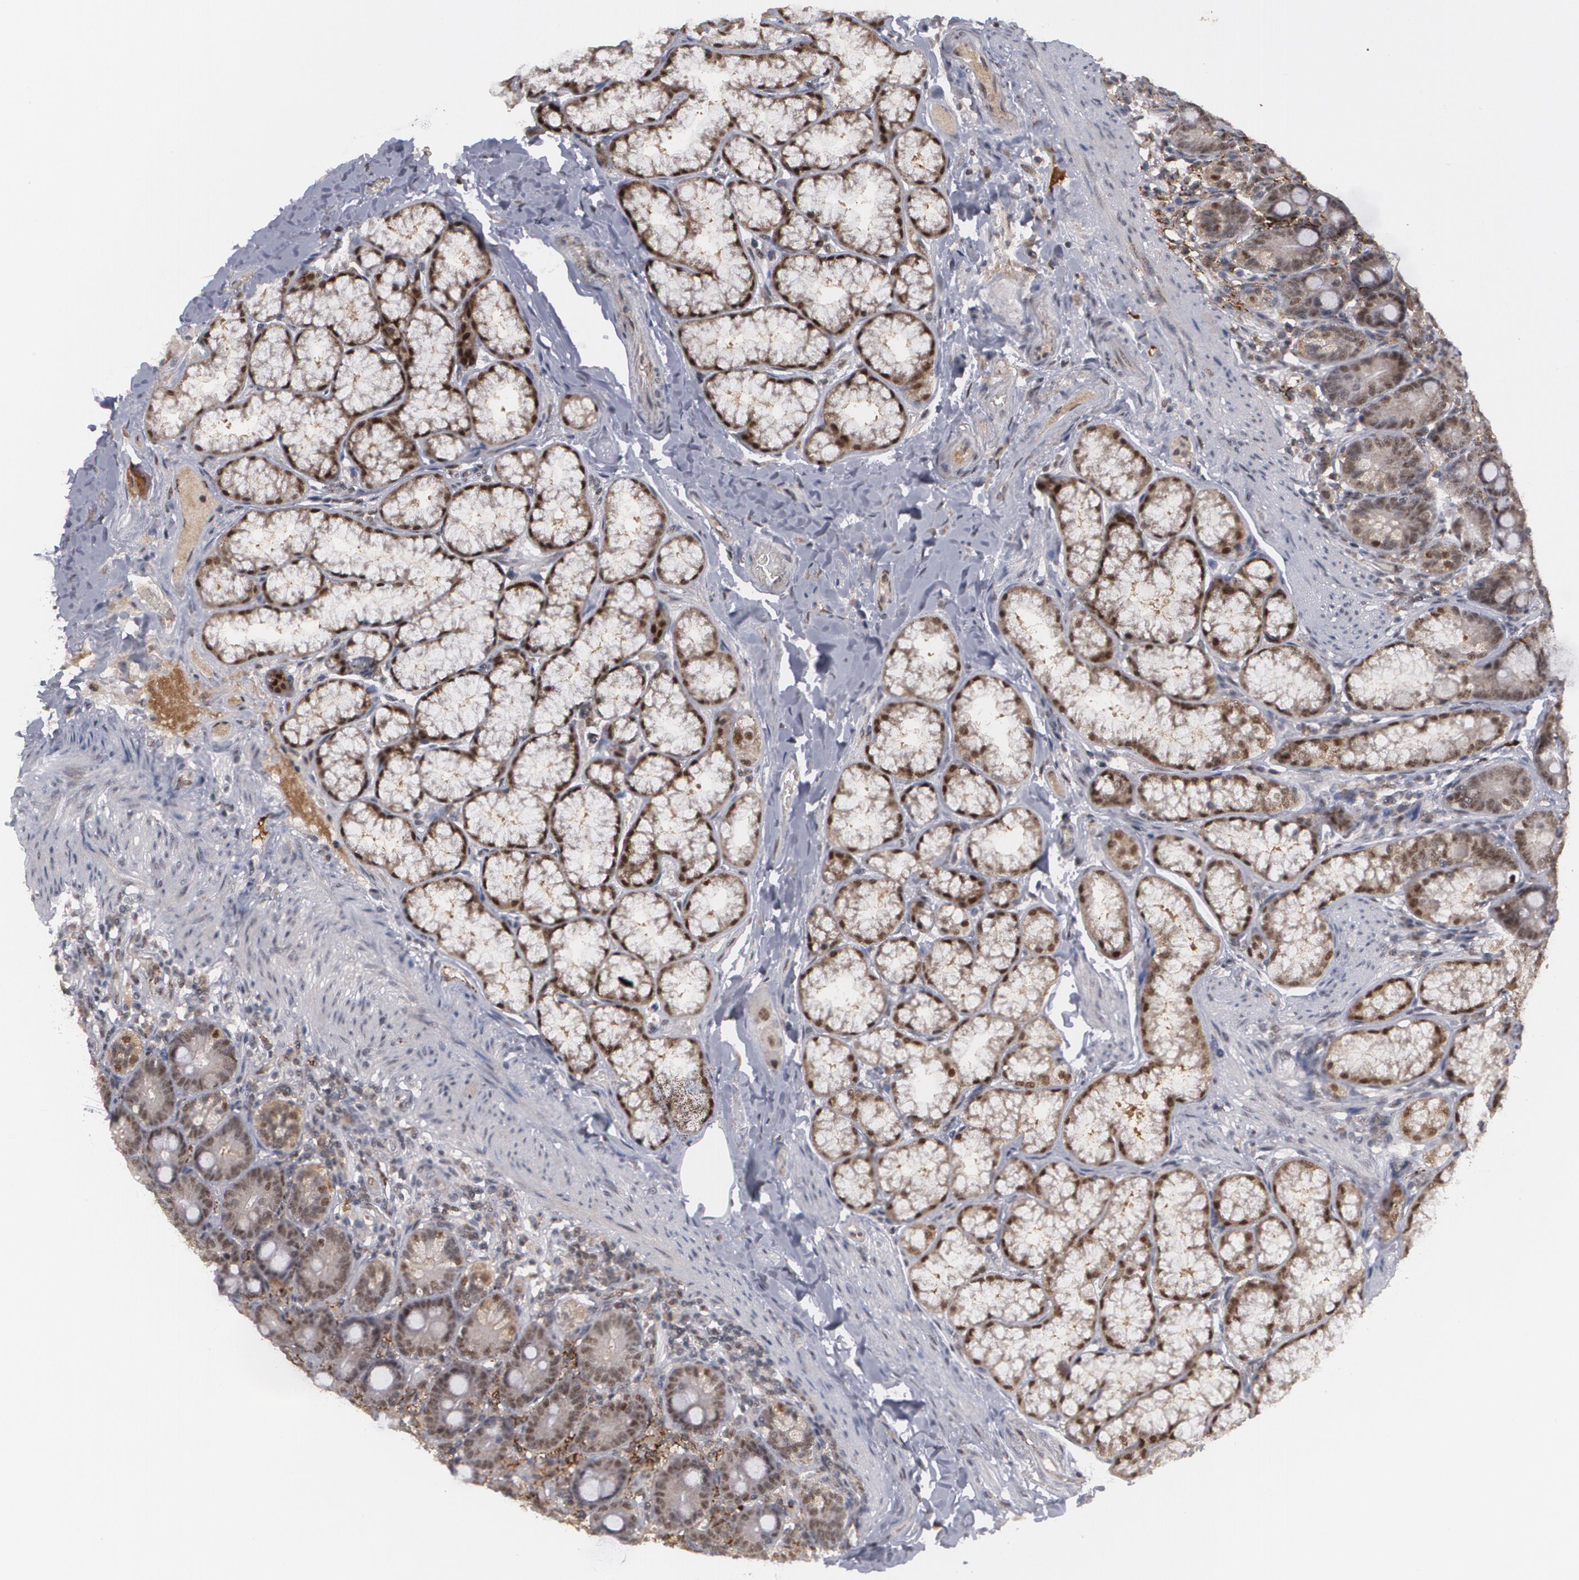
{"staining": {"intensity": "strong", "quantity": ">75%", "location": "nuclear"}, "tissue": "duodenum", "cell_type": "Glandular cells", "image_type": "normal", "snomed": [{"axis": "morphology", "description": "Normal tissue, NOS"}, {"axis": "topography", "description": "Duodenum"}], "caption": "This image demonstrates IHC staining of unremarkable duodenum, with high strong nuclear expression in approximately >75% of glandular cells.", "gene": "INTS6L", "patient": {"sex": "female", "age": 64}}